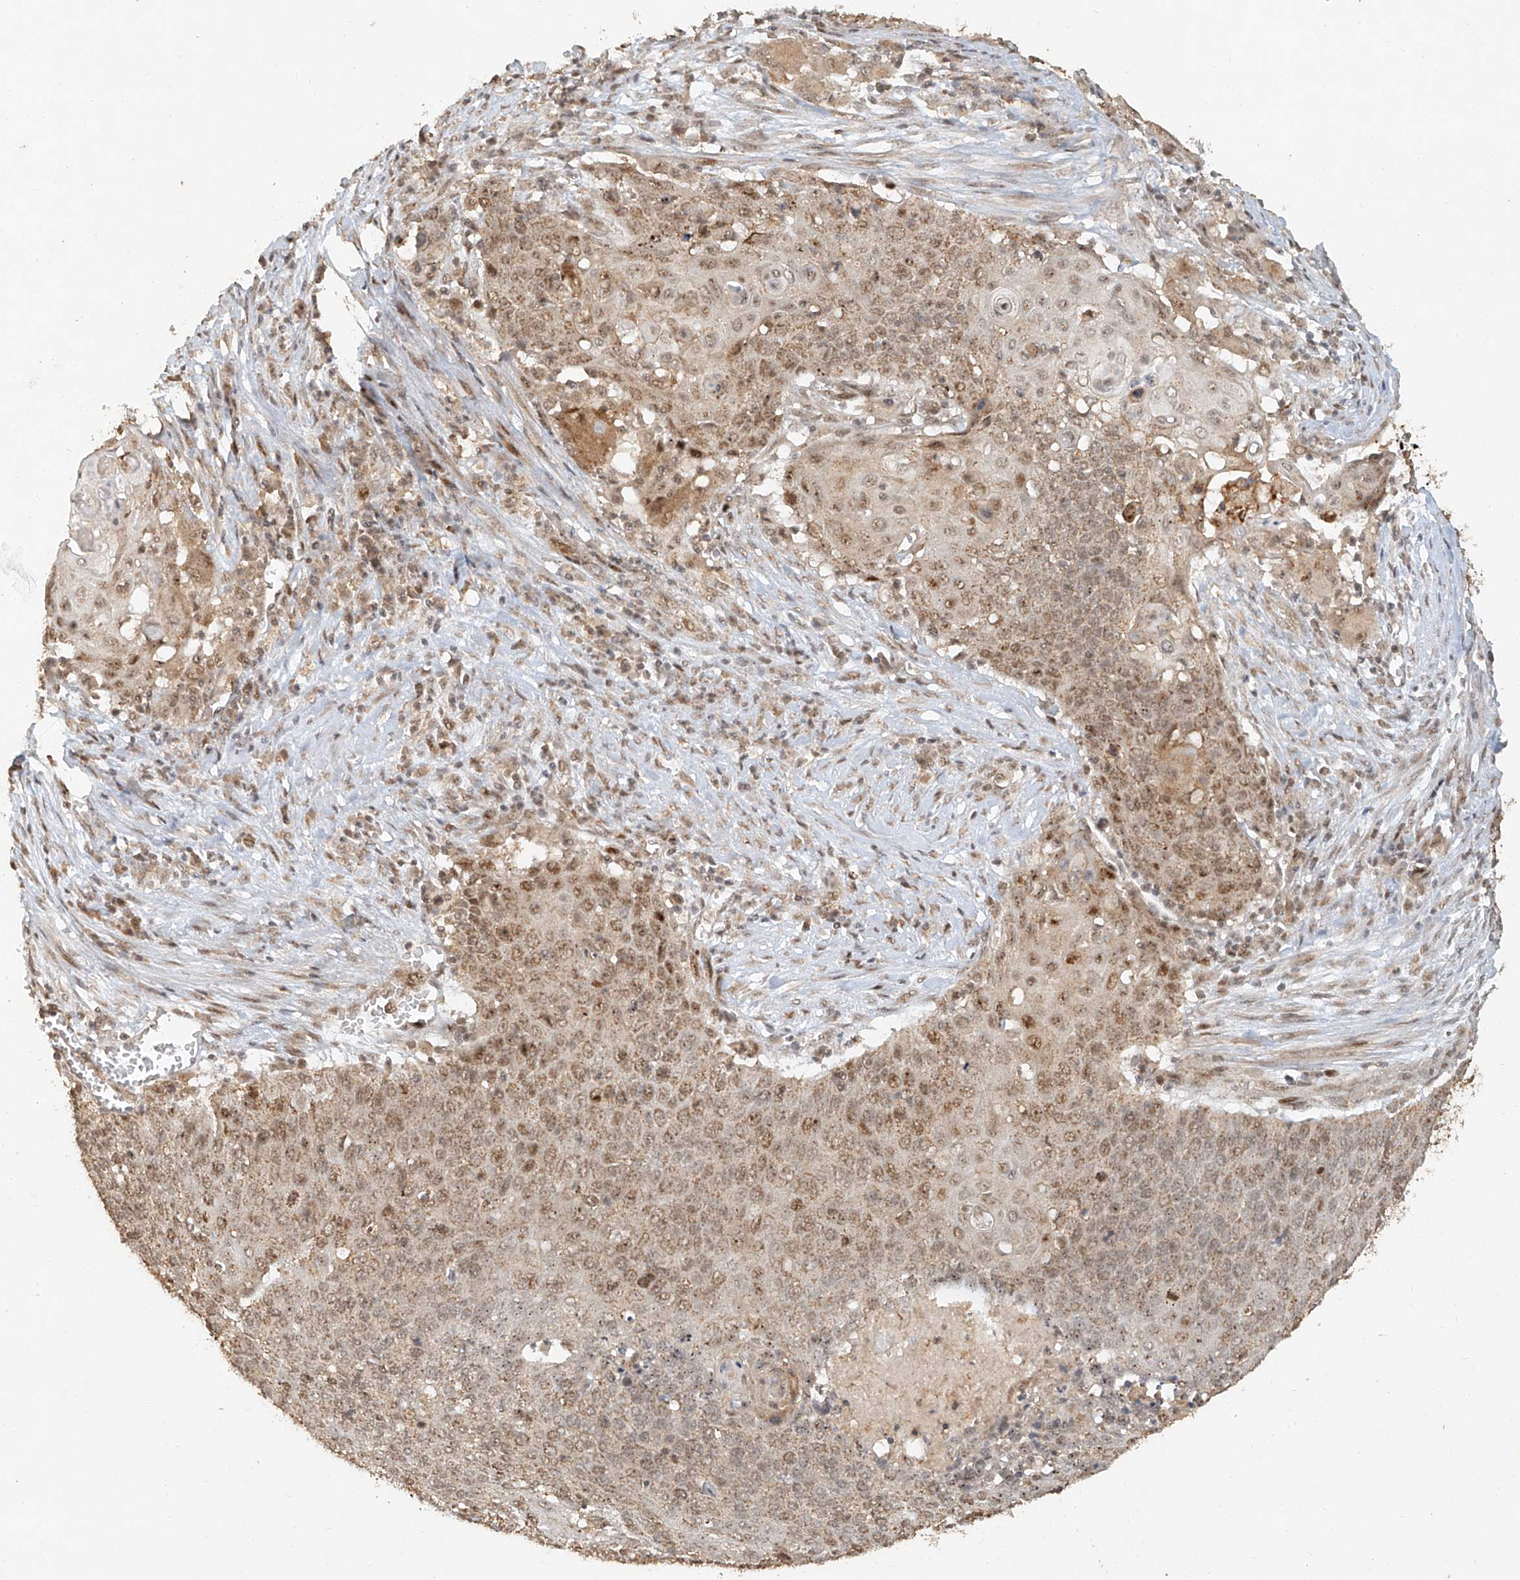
{"staining": {"intensity": "moderate", "quantity": ">75%", "location": "cytoplasmic/membranous,nuclear"}, "tissue": "cervical cancer", "cell_type": "Tumor cells", "image_type": "cancer", "snomed": [{"axis": "morphology", "description": "Squamous cell carcinoma, NOS"}, {"axis": "topography", "description": "Cervix"}], "caption": "Immunohistochemistry (IHC) histopathology image of neoplastic tissue: human squamous cell carcinoma (cervical) stained using immunohistochemistry displays medium levels of moderate protein expression localized specifically in the cytoplasmic/membranous and nuclear of tumor cells, appearing as a cytoplasmic/membranous and nuclear brown color.", "gene": "CXorf58", "patient": {"sex": "female", "age": 39}}